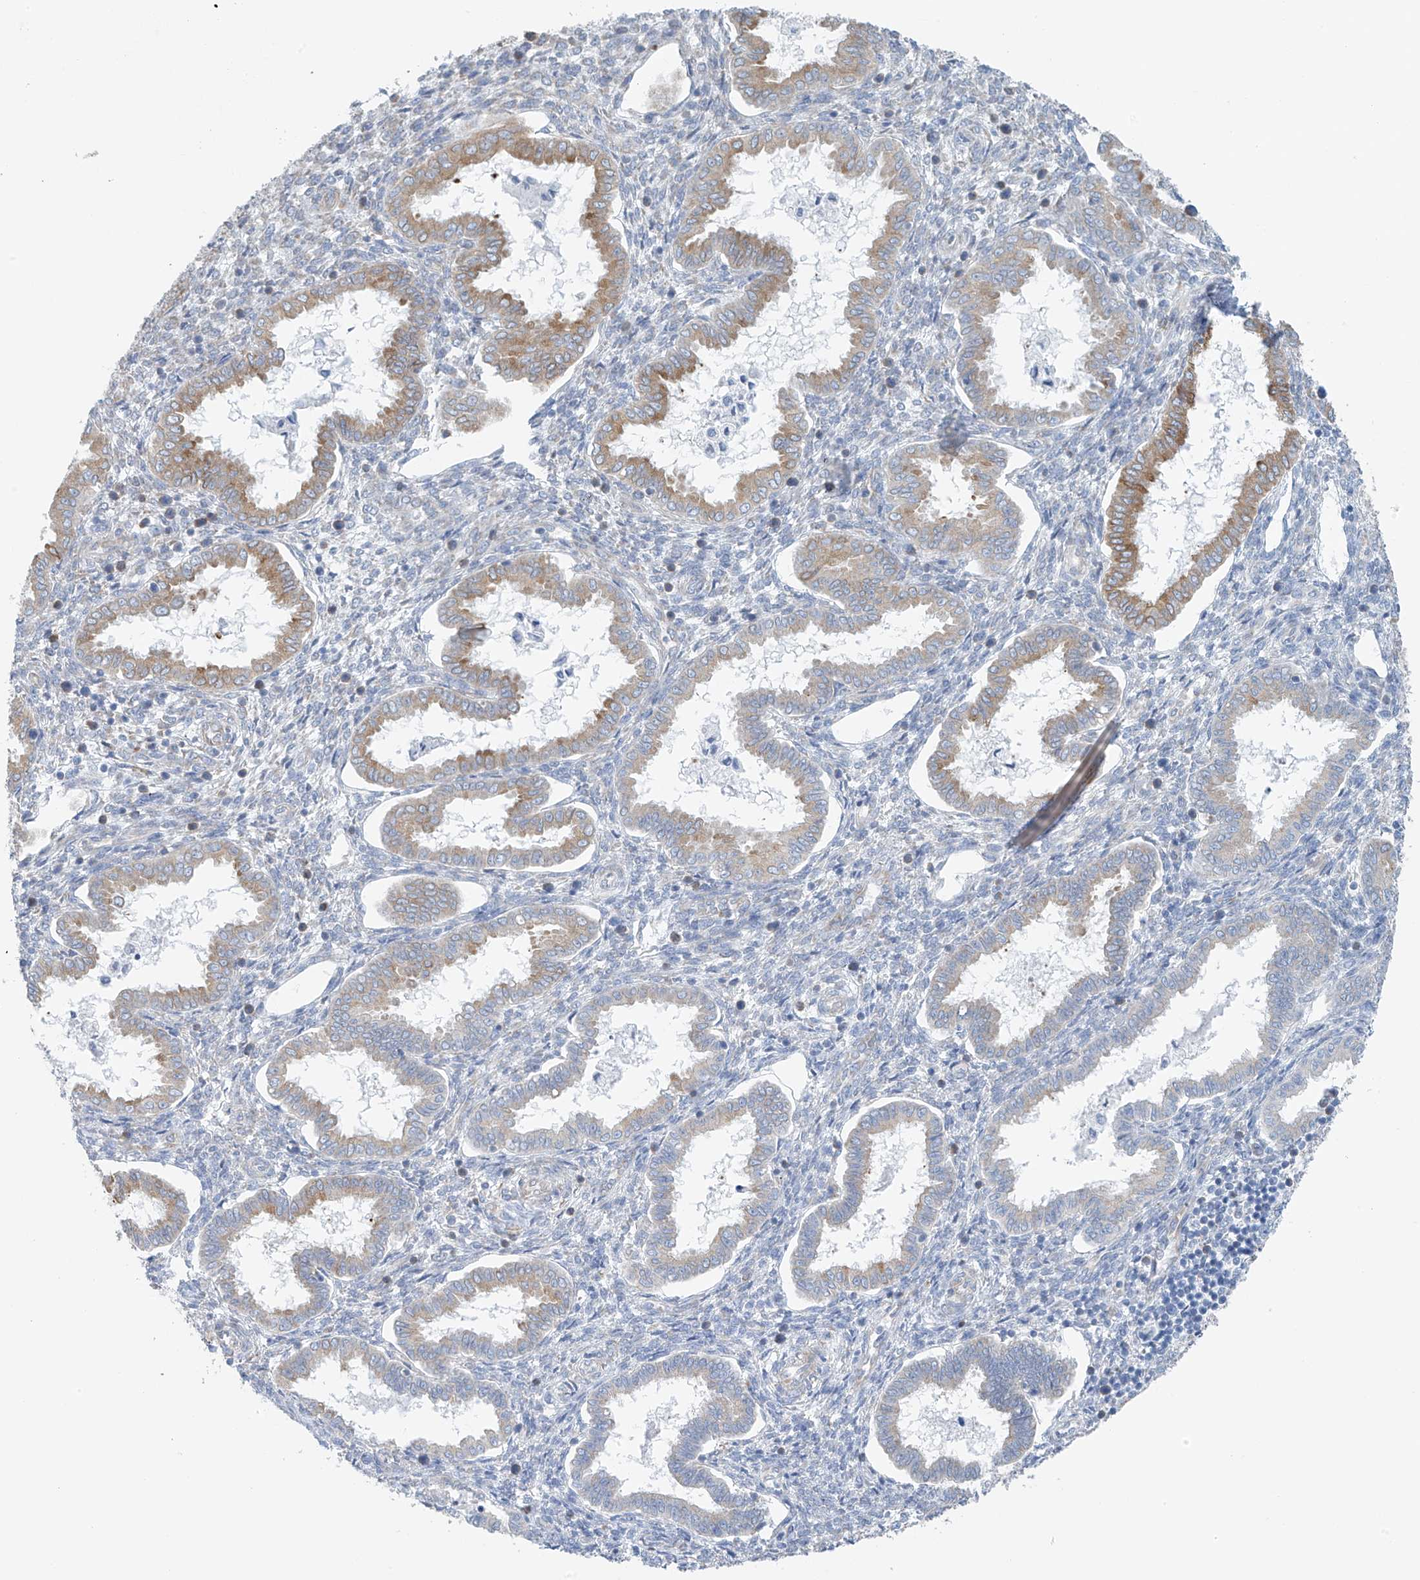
{"staining": {"intensity": "negative", "quantity": "none", "location": "none"}, "tissue": "endometrium", "cell_type": "Cells in endometrial stroma", "image_type": "normal", "snomed": [{"axis": "morphology", "description": "Normal tissue, NOS"}, {"axis": "topography", "description": "Endometrium"}], "caption": "Immunohistochemistry (IHC) photomicrograph of unremarkable human endometrium stained for a protein (brown), which demonstrates no expression in cells in endometrial stroma. Brightfield microscopy of immunohistochemistry (IHC) stained with DAB (brown) and hematoxylin (blue), captured at high magnification.", "gene": "RCN2", "patient": {"sex": "female", "age": 24}}